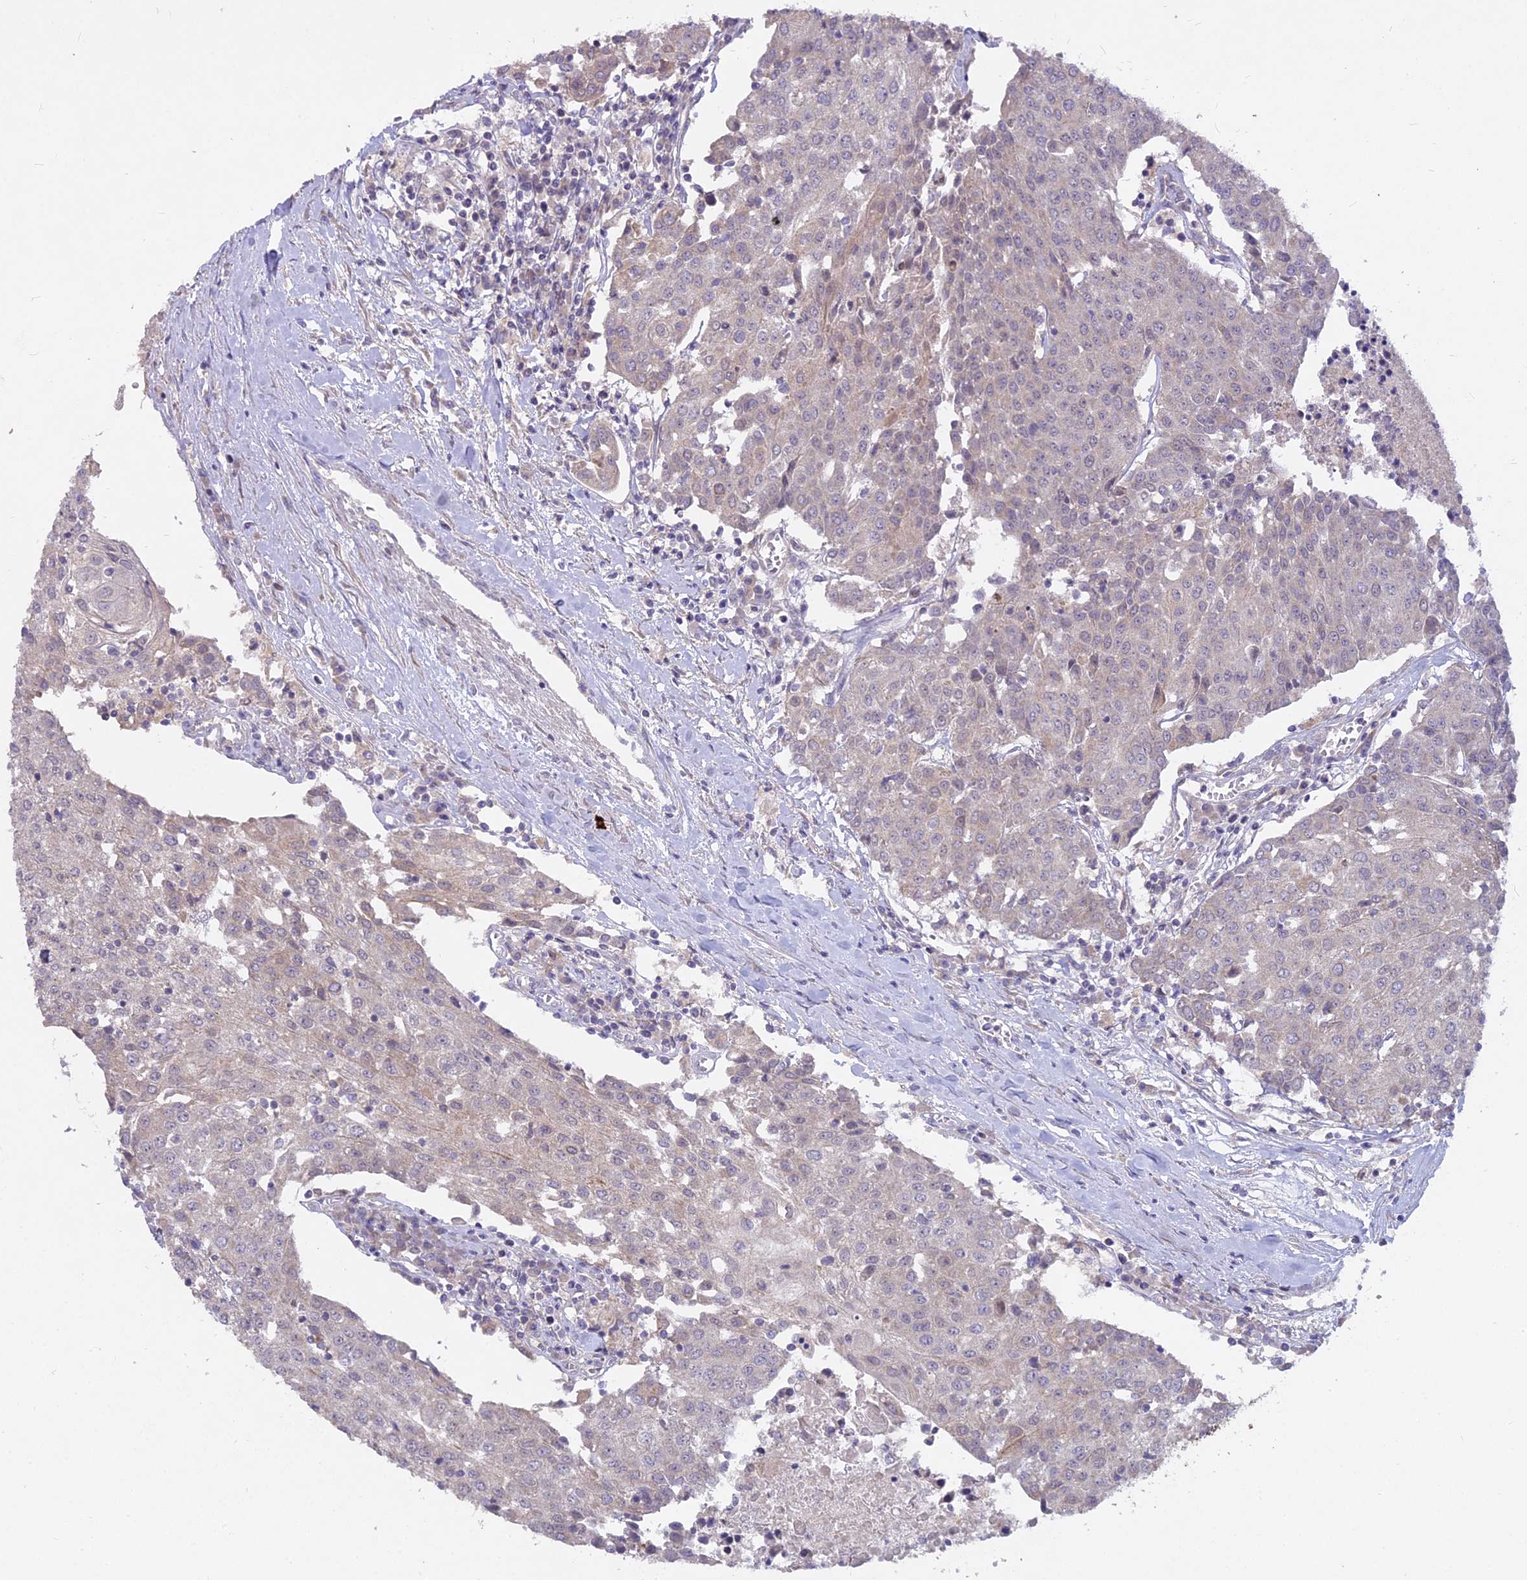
{"staining": {"intensity": "weak", "quantity": "<25%", "location": "cytoplasmic/membranous"}, "tissue": "urothelial cancer", "cell_type": "Tumor cells", "image_type": "cancer", "snomed": [{"axis": "morphology", "description": "Urothelial carcinoma, High grade"}, {"axis": "topography", "description": "Urinary bladder"}], "caption": "Micrograph shows no significant protein positivity in tumor cells of urothelial cancer.", "gene": "MICU2", "patient": {"sex": "female", "age": 85}}